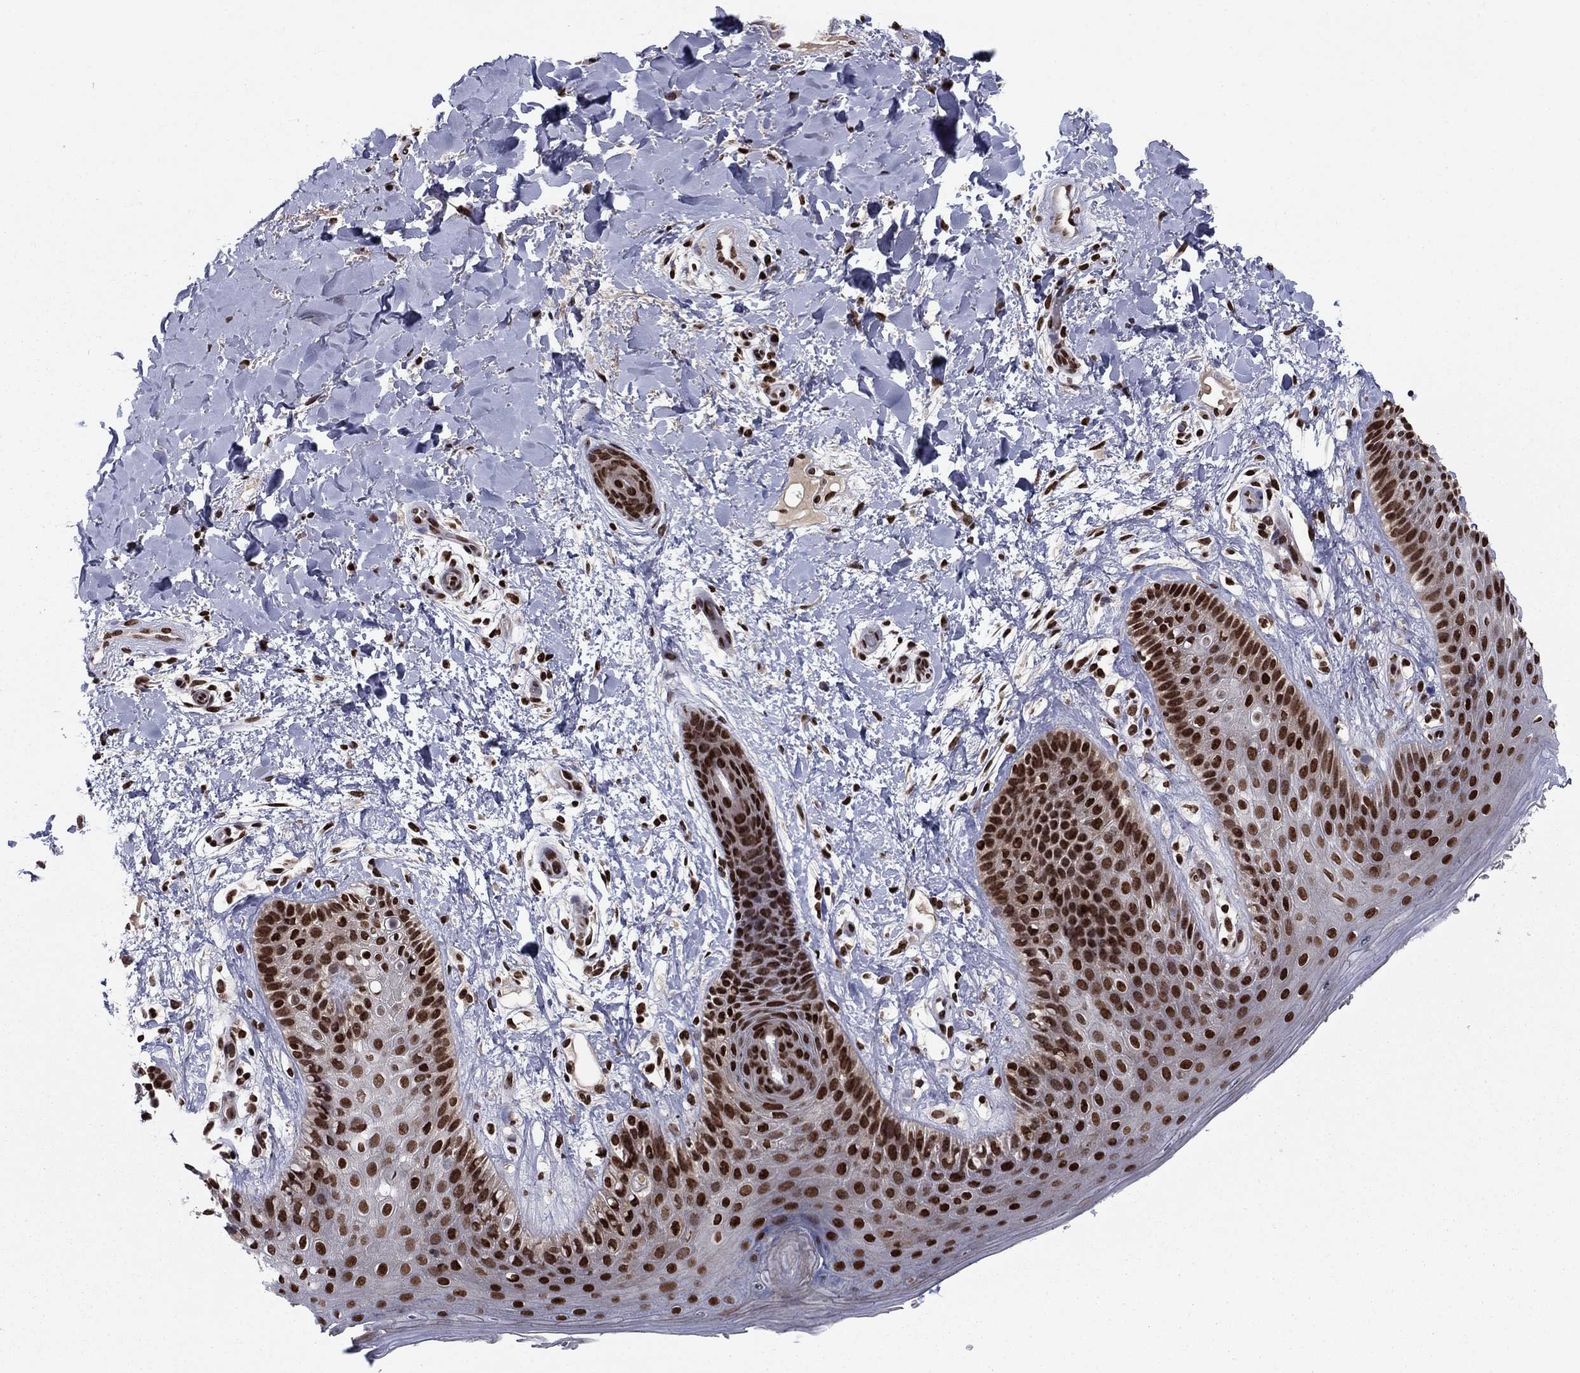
{"staining": {"intensity": "strong", "quantity": ">75%", "location": "nuclear"}, "tissue": "skin", "cell_type": "Epidermal cells", "image_type": "normal", "snomed": [{"axis": "morphology", "description": "Normal tissue, NOS"}, {"axis": "topography", "description": "Anal"}], "caption": "Epidermal cells reveal high levels of strong nuclear staining in approximately >75% of cells in normal skin. Nuclei are stained in blue.", "gene": "USP54", "patient": {"sex": "male", "age": 36}}